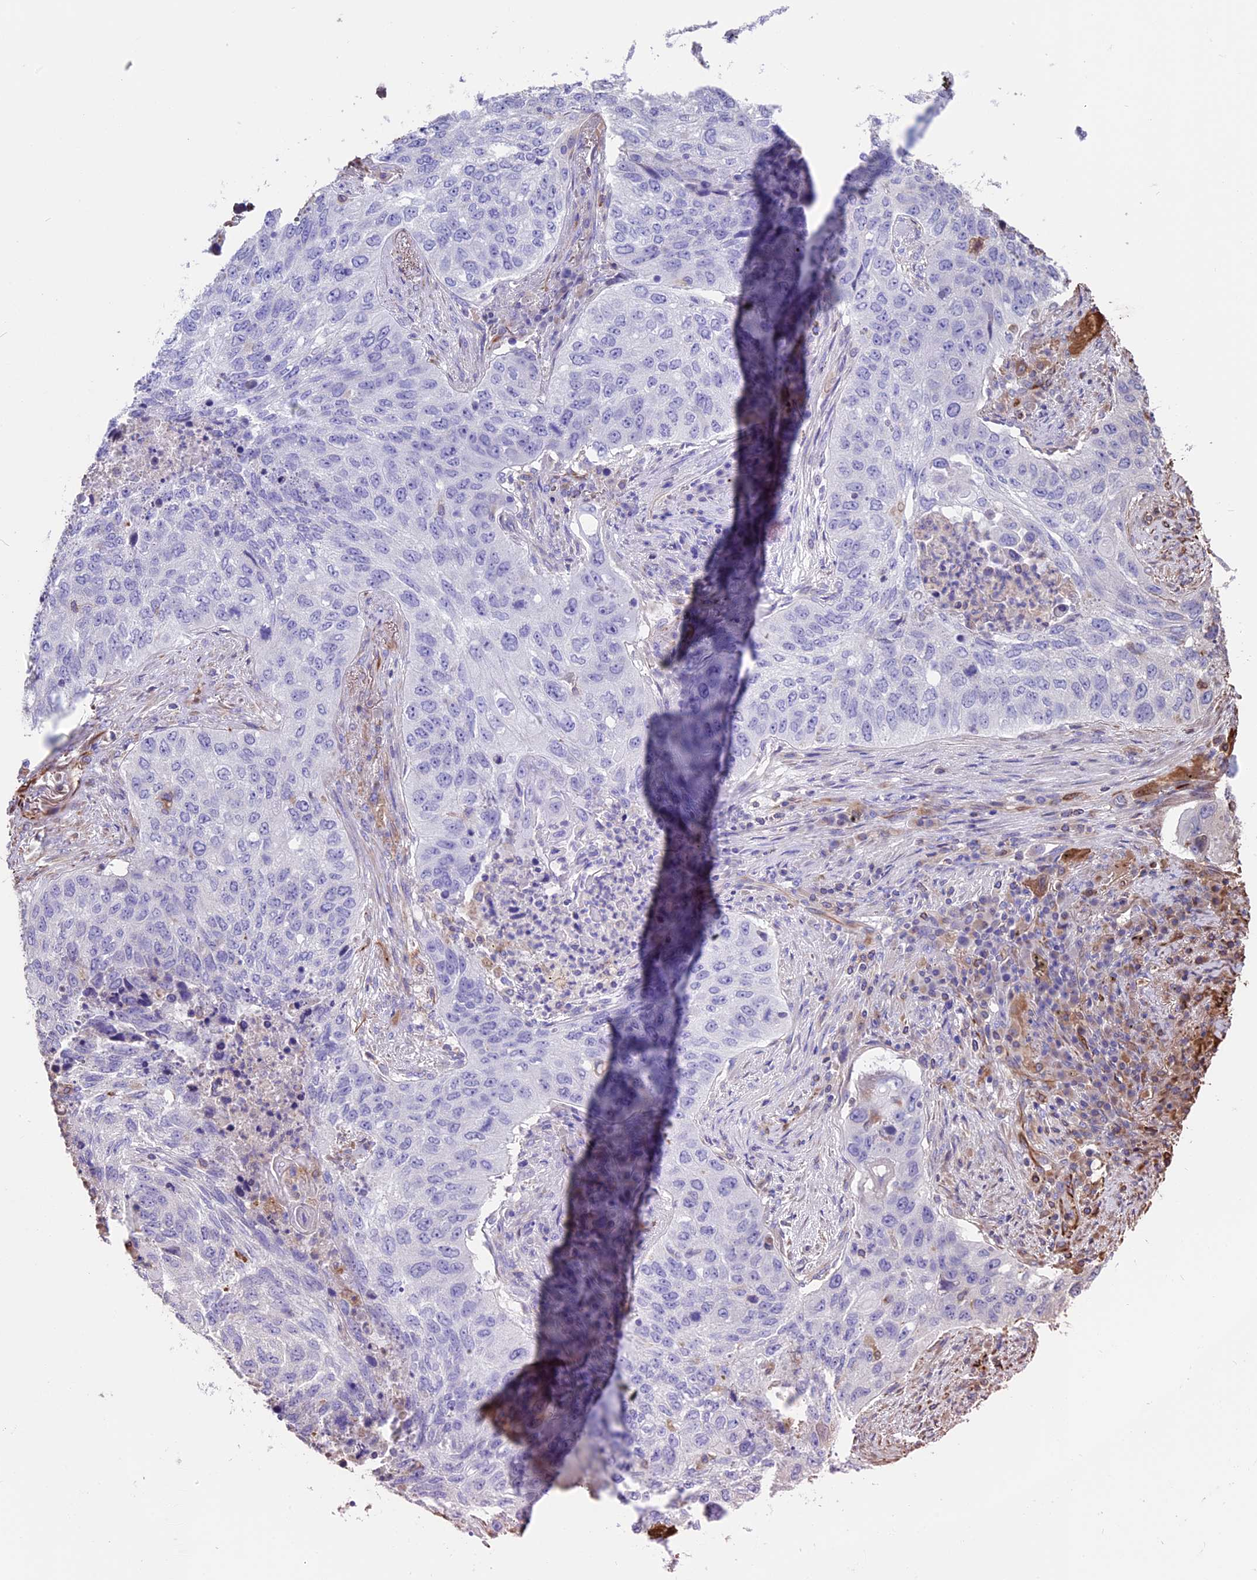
{"staining": {"intensity": "negative", "quantity": "none", "location": "none"}, "tissue": "lung cancer", "cell_type": "Tumor cells", "image_type": "cancer", "snomed": [{"axis": "morphology", "description": "Squamous cell carcinoma, NOS"}, {"axis": "topography", "description": "Lung"}], "caption": "A photomicrograph of lung cancer stained for a protein reveals no brown staining in tumor cells. (Brightfield microscopy of DAB immunohistochemistry at high magnification).", "gene": "SEH1L", "patient": {"sex": "female", "age": 63}}